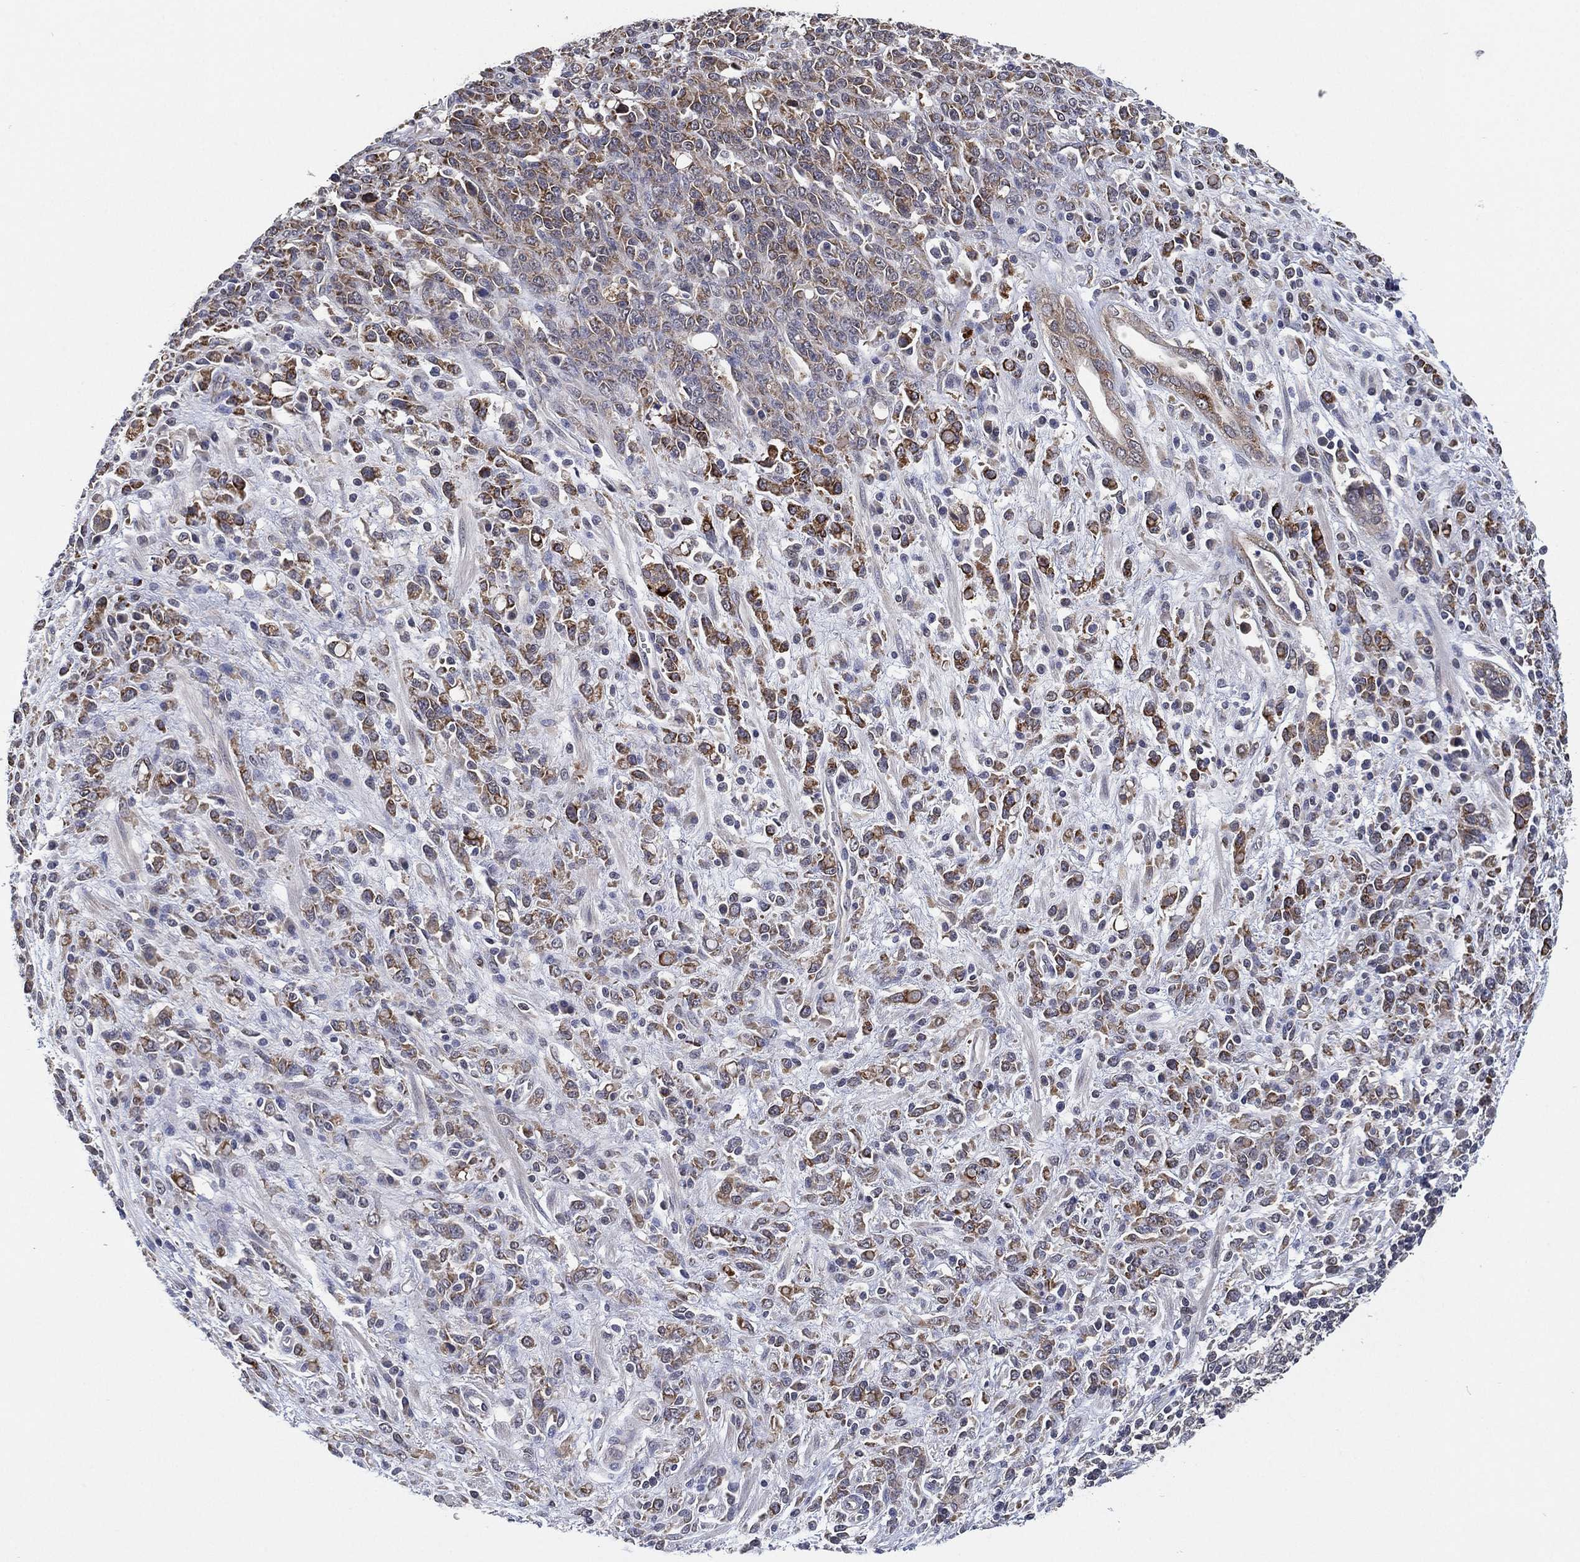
{"staining": {"intensity": "moderate", "quantity": "<25%", "location": "cytoplasmic/membranous"}, "tissue": "stomach cancer", "cell_type": "Tumor cells", "image_type": "cancer", "snomed": [{"axis": "morphology", "description": "Adenocarcinoma, NOS"}, {"axis": "topography", "description": "Stomach"}], "caption": "Stomach cancer stained with DAB immunohistochemistry shows low levels of moderate cytoplasmic/membranous staining in approximately <25% of tumor cells.", "gene": "SELENOO", "patient": {"sex": "female", "age": 57}}